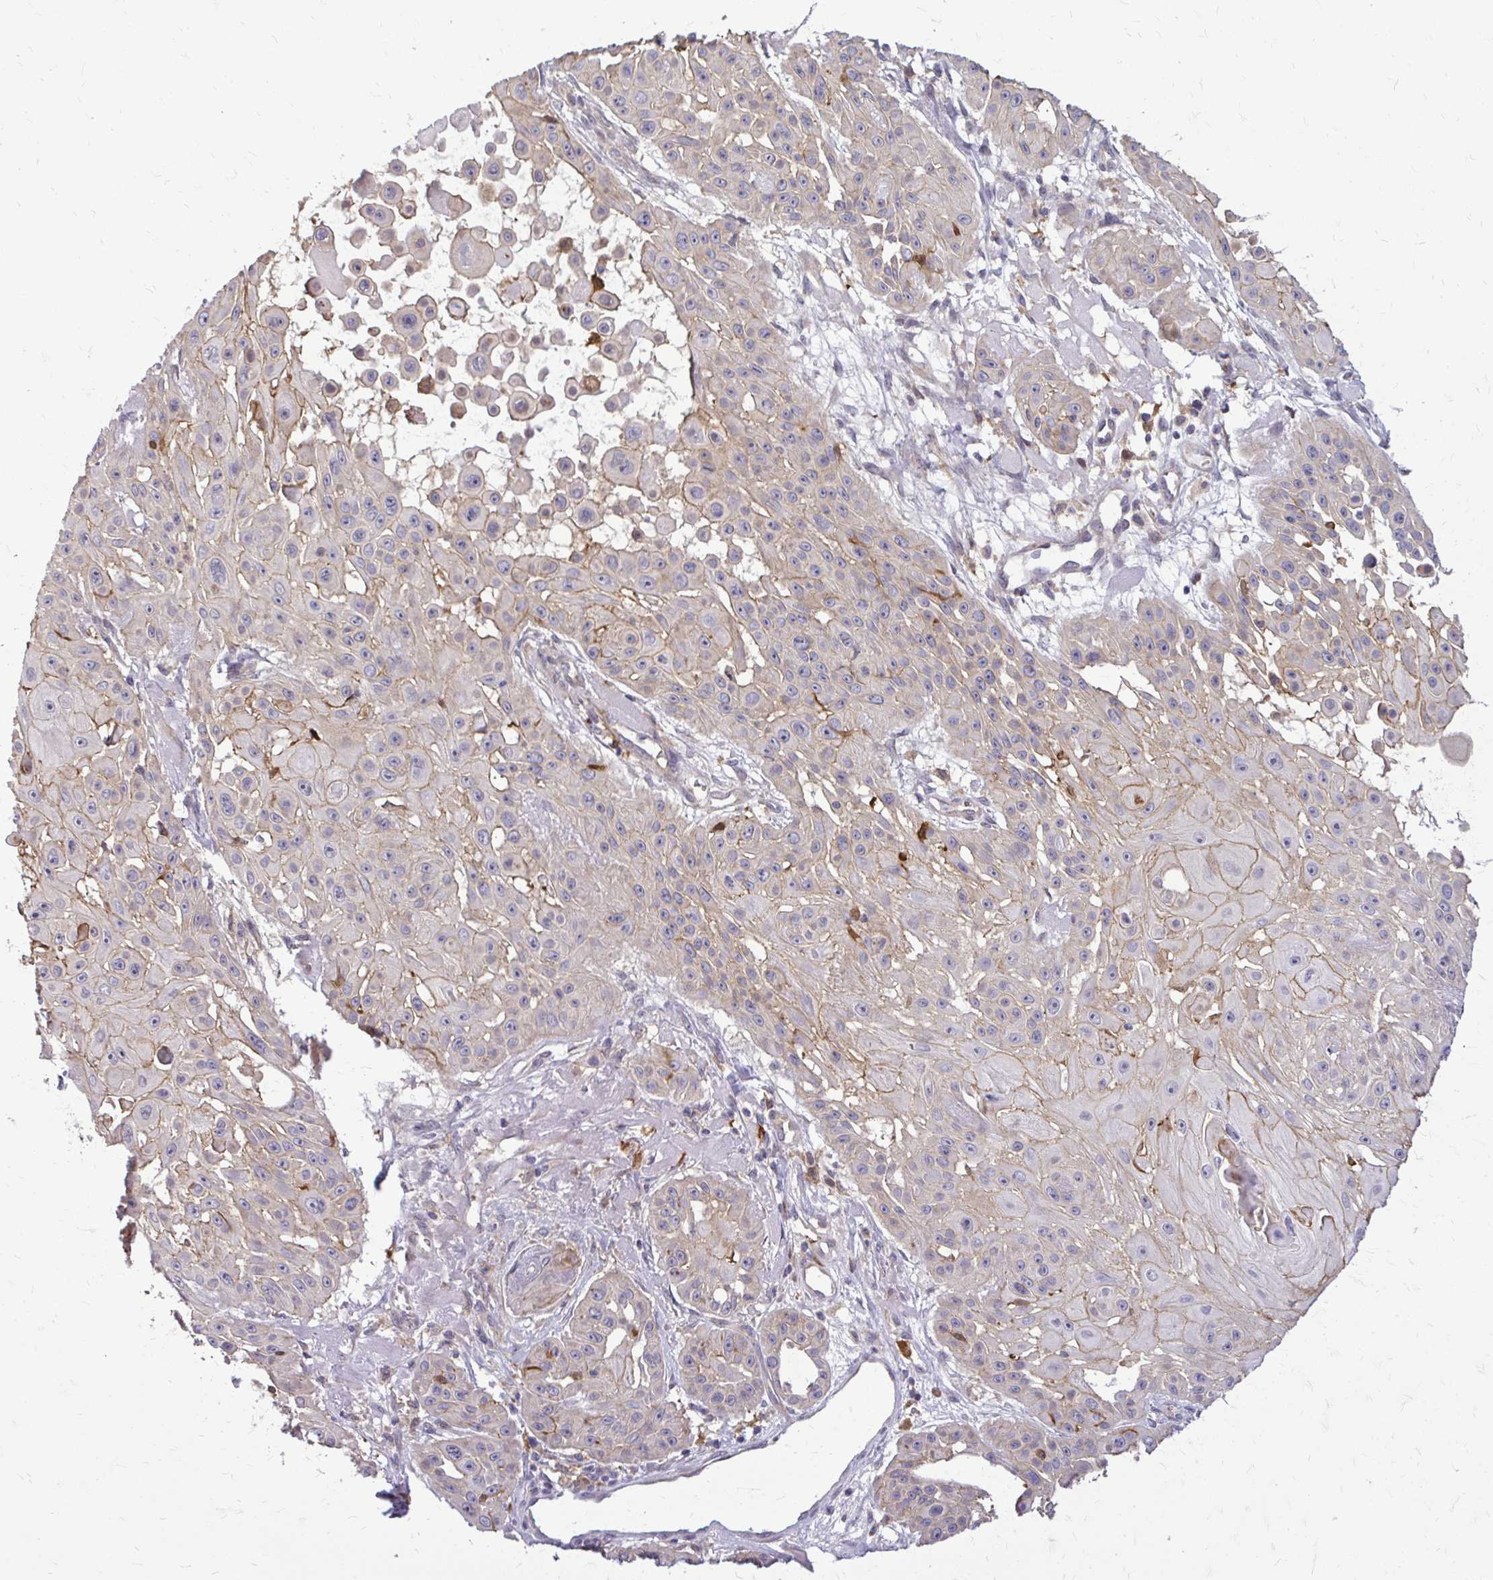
{"staining": {"intensity": "weak", "quantity": "<25%", "location": "cytoplasmic/membranous"}, "tissue": "skin cancer", "cell_type": "Tumor cells", "image_type": "cancer", "snomed": [{"axis": "morphology", "description": "Squamous cell carcinoma, NOS"}, {"axis": "topography", "description": "Skin"}], "caption": "Immunohistochemistry (IHC) histopathology image of squamous cell carcinoma (skin) stained for a protein (brown), which shows no positivity in tumor cells. (DAB IHC, high magnification).", "gene": "OXNAD1", "patient": {"sex": "male", "age": 91}}